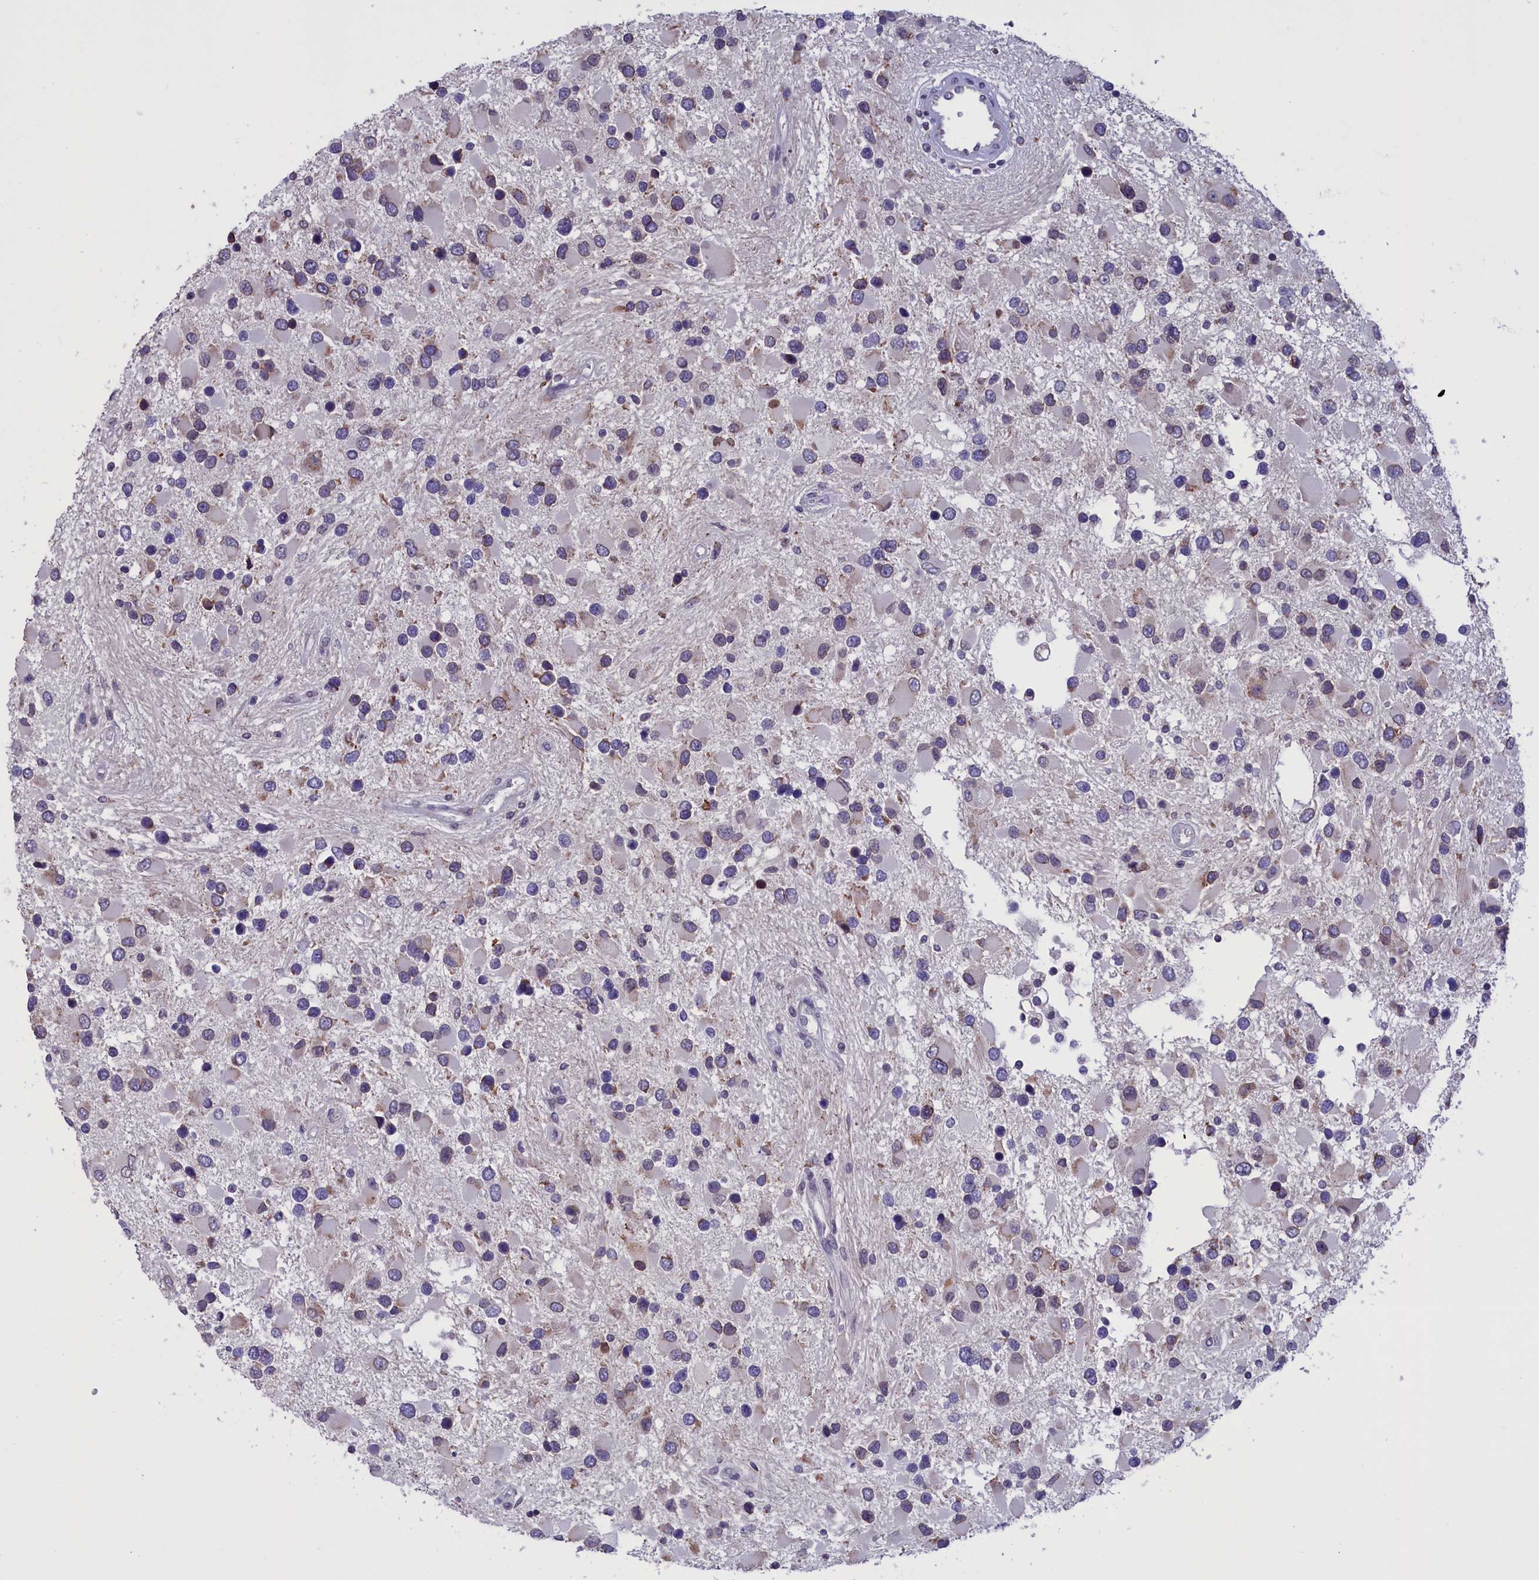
{"staining": {"intensity": "negative", "quantity": "none", "location": "none"}, "tissue": "glioma", "cell_type": "Tumor cells", "image_type": "cancer", "snomed": [{"axis": "morphology", "description": "Glioma, malignant, High grade"}, {"axis": "topography", "description": "Brain"}], "caption": "IHC of glioma shows no positivity in tumor cells.", "gene": "PARS2", "patient": {"sex": "male", "age": 53}}